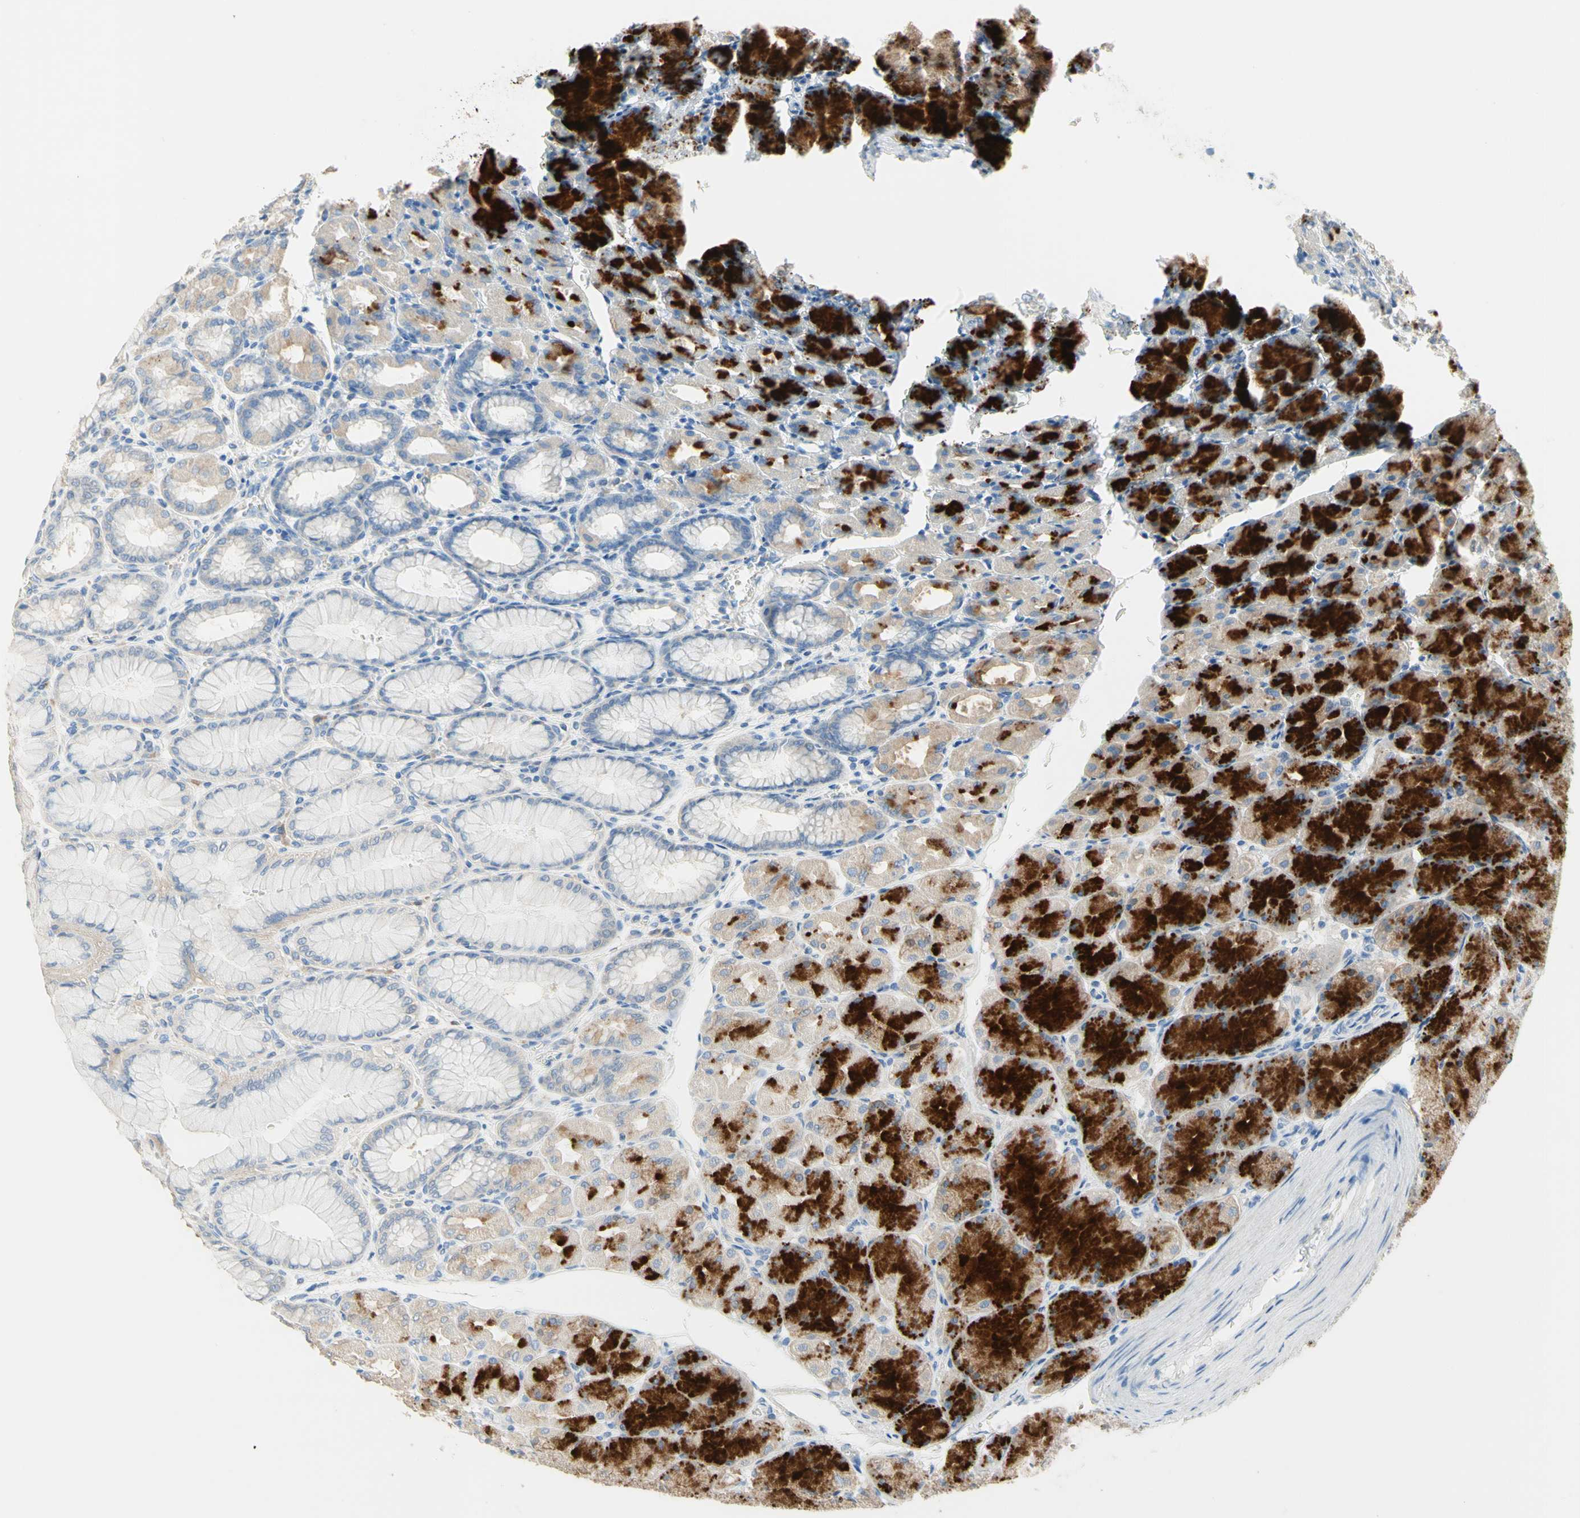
{"staining": {"intensity": "strong", "quantity": "25%-75%", "location": "cytoplasmic/membranous"}, "tissue": "stomach", "cell_type": "Glandular cells", "image_type": "normal", "snomed": [{"axis": "morphology", "description": "Normal tissue, NOS"}, {"axis": "topography", "description": "Stomach, upper"}], "caption": "Strong cytoplasmic/membranous protein staining is seen in about 25%-75% of glandular cells in stomach. (IHC, brightfield microscopy, high magnification).", "gene": "NECTIN4", "patient": {"sex": "female", "age": 56}}